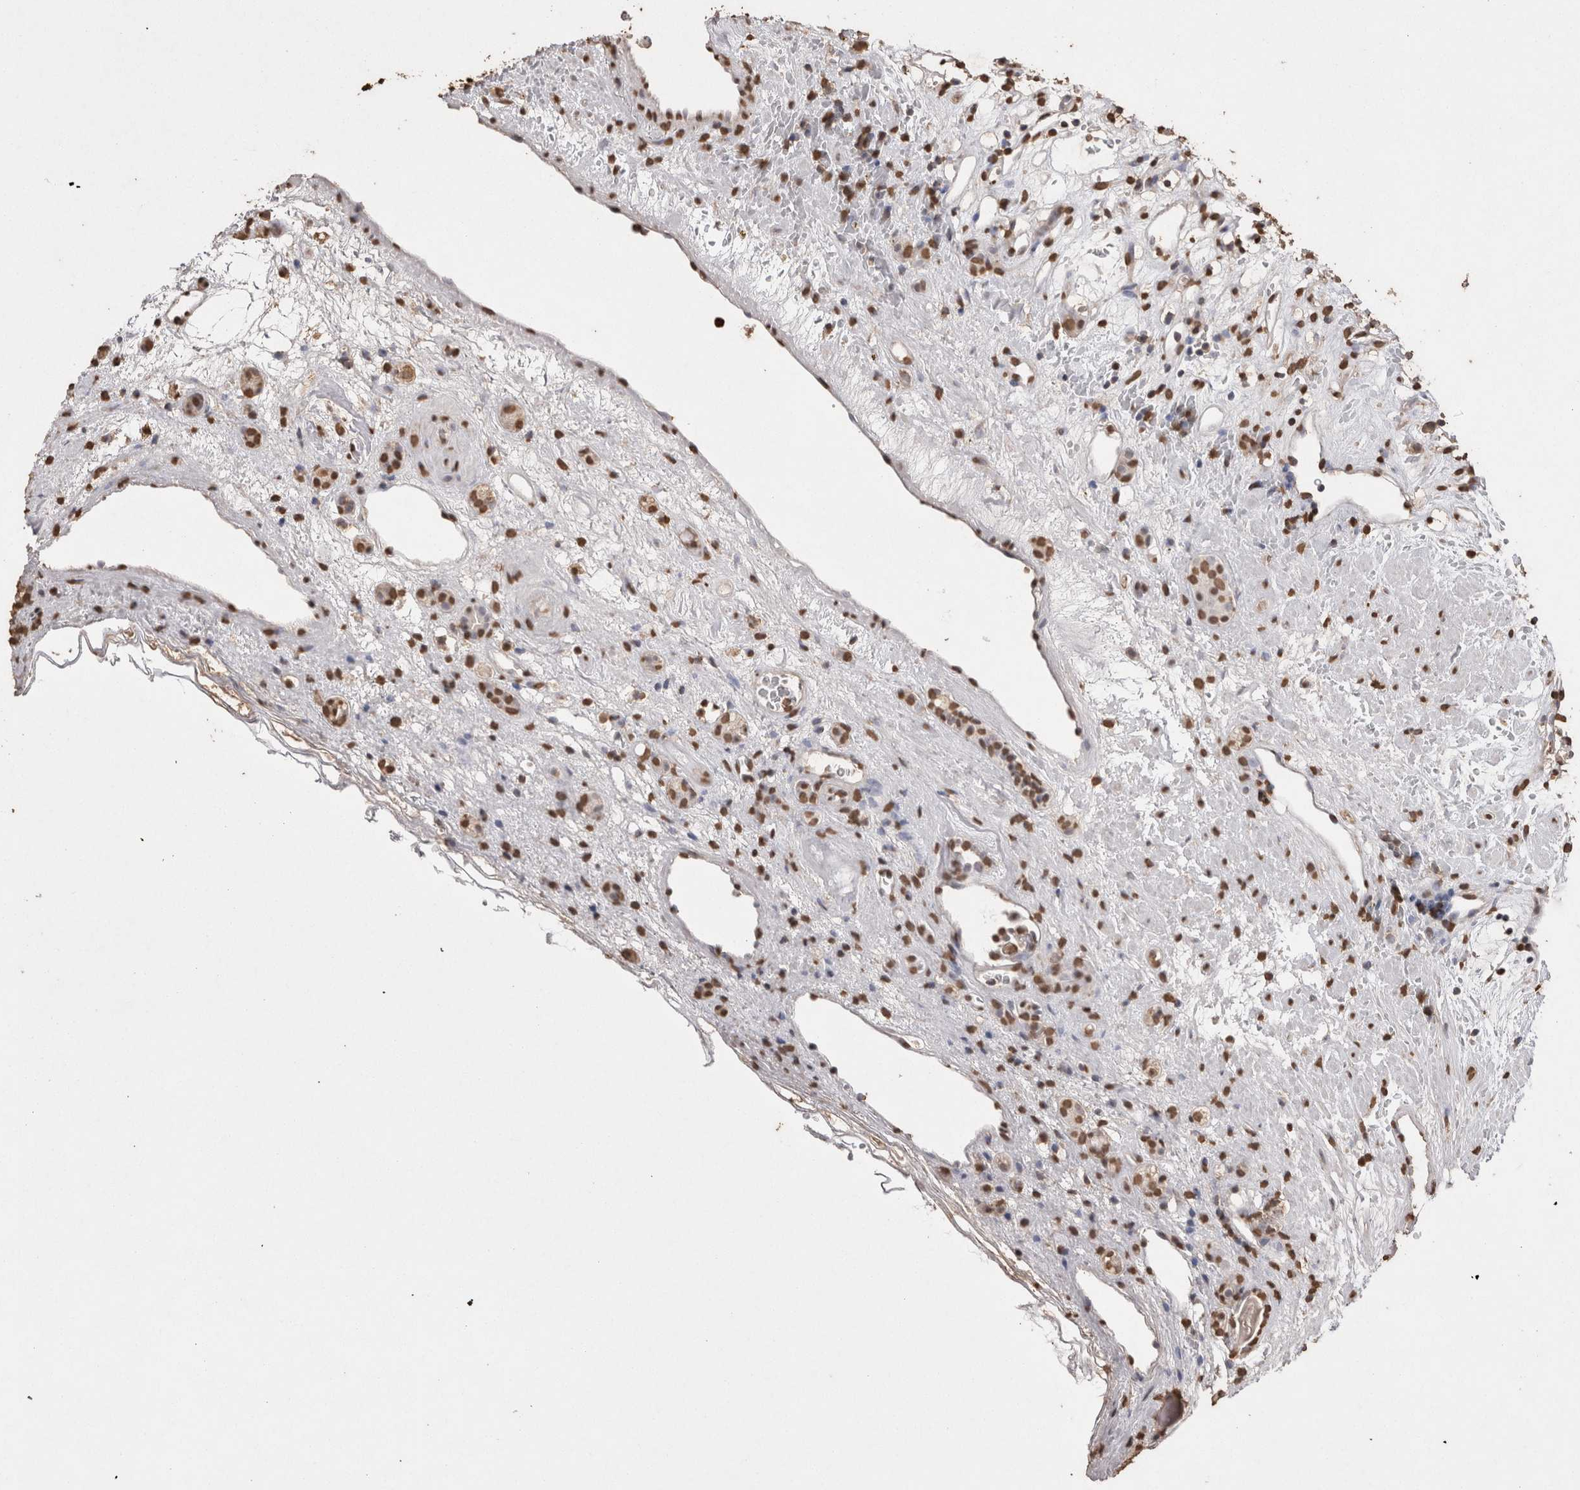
{"staining": {"intensity": "moderate", "quantity": ">75%", "location": "nuclear"}, "tissue": "renal cancer", "cell_type": "Tumor cells", "image_type": "cancer", "snomed": [{"axis": "morphology", "description": "Adenocarcinoma, NOS"}, {"axis": "topography", "description": "Kidney"}], "caption": "Immunohistochemistry (IHC) photomicrograph of renal adenocarcinoma stained for a protein (brown), which demonstrates medium levels of moderate nuclear expression in approximately >75% of tumor cells.", "gene": "POU5F1", "patient": {"sex": "female", "age": 60}}